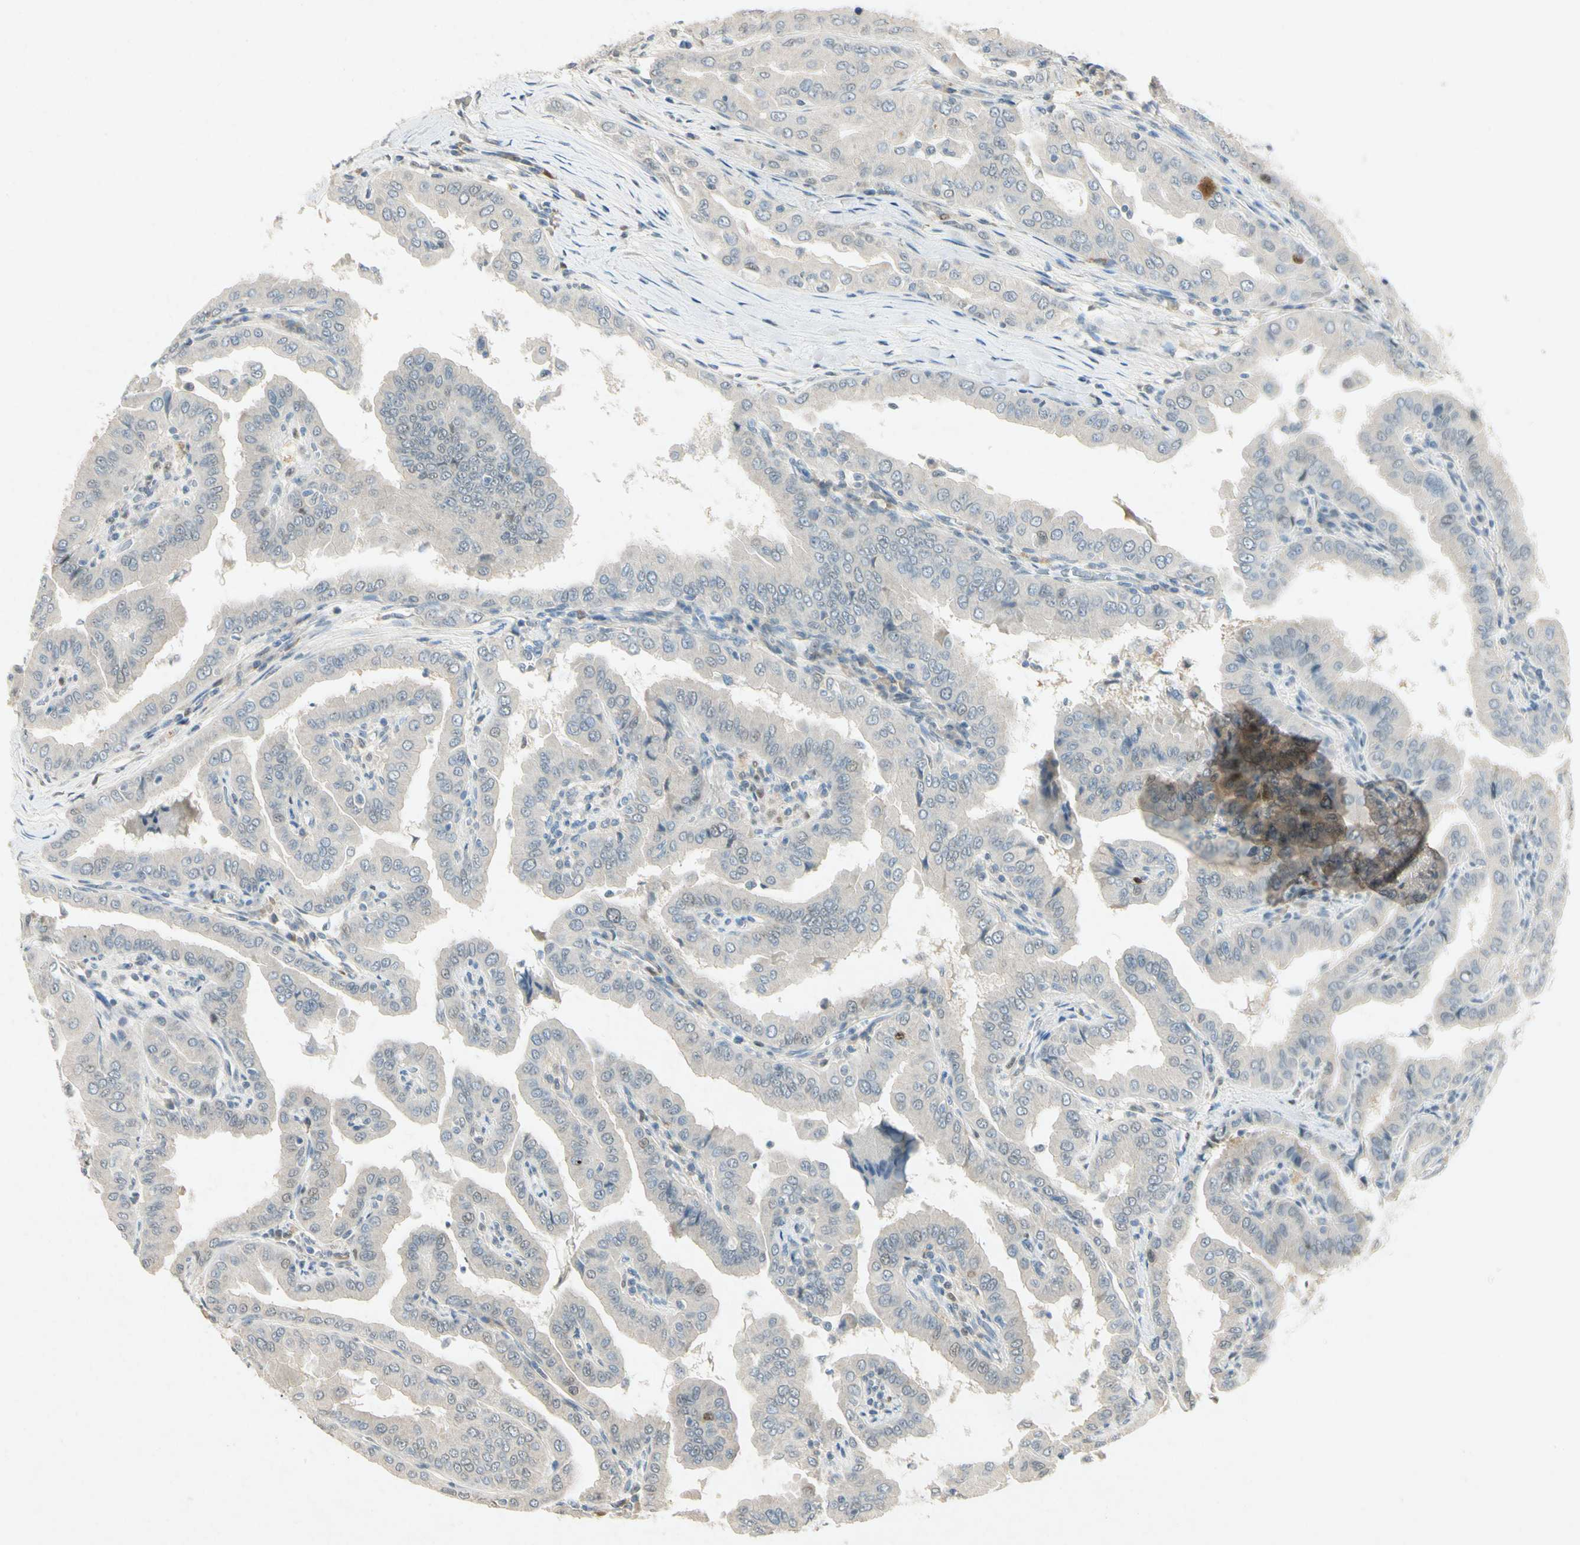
{"staining": {"intensity": "negative", "quantity": "none", "location": "none"}, "tissue": "thyroid cancer", "cell_type": "Tumor cells", "image_type": "cancer", "snomed": [{"axis": "morphology", "description": "Papillary adenocarcinoma, NOS"}, {"axis": "topography", "description": "Thyroid gland"}], "caption": "Protein analysis of thyroid papillary adenocarcinoma exhibits no significant staining in tumor cells.", "gene": "HSPA1B", "patient": {"sex": "male", "age": 33}}